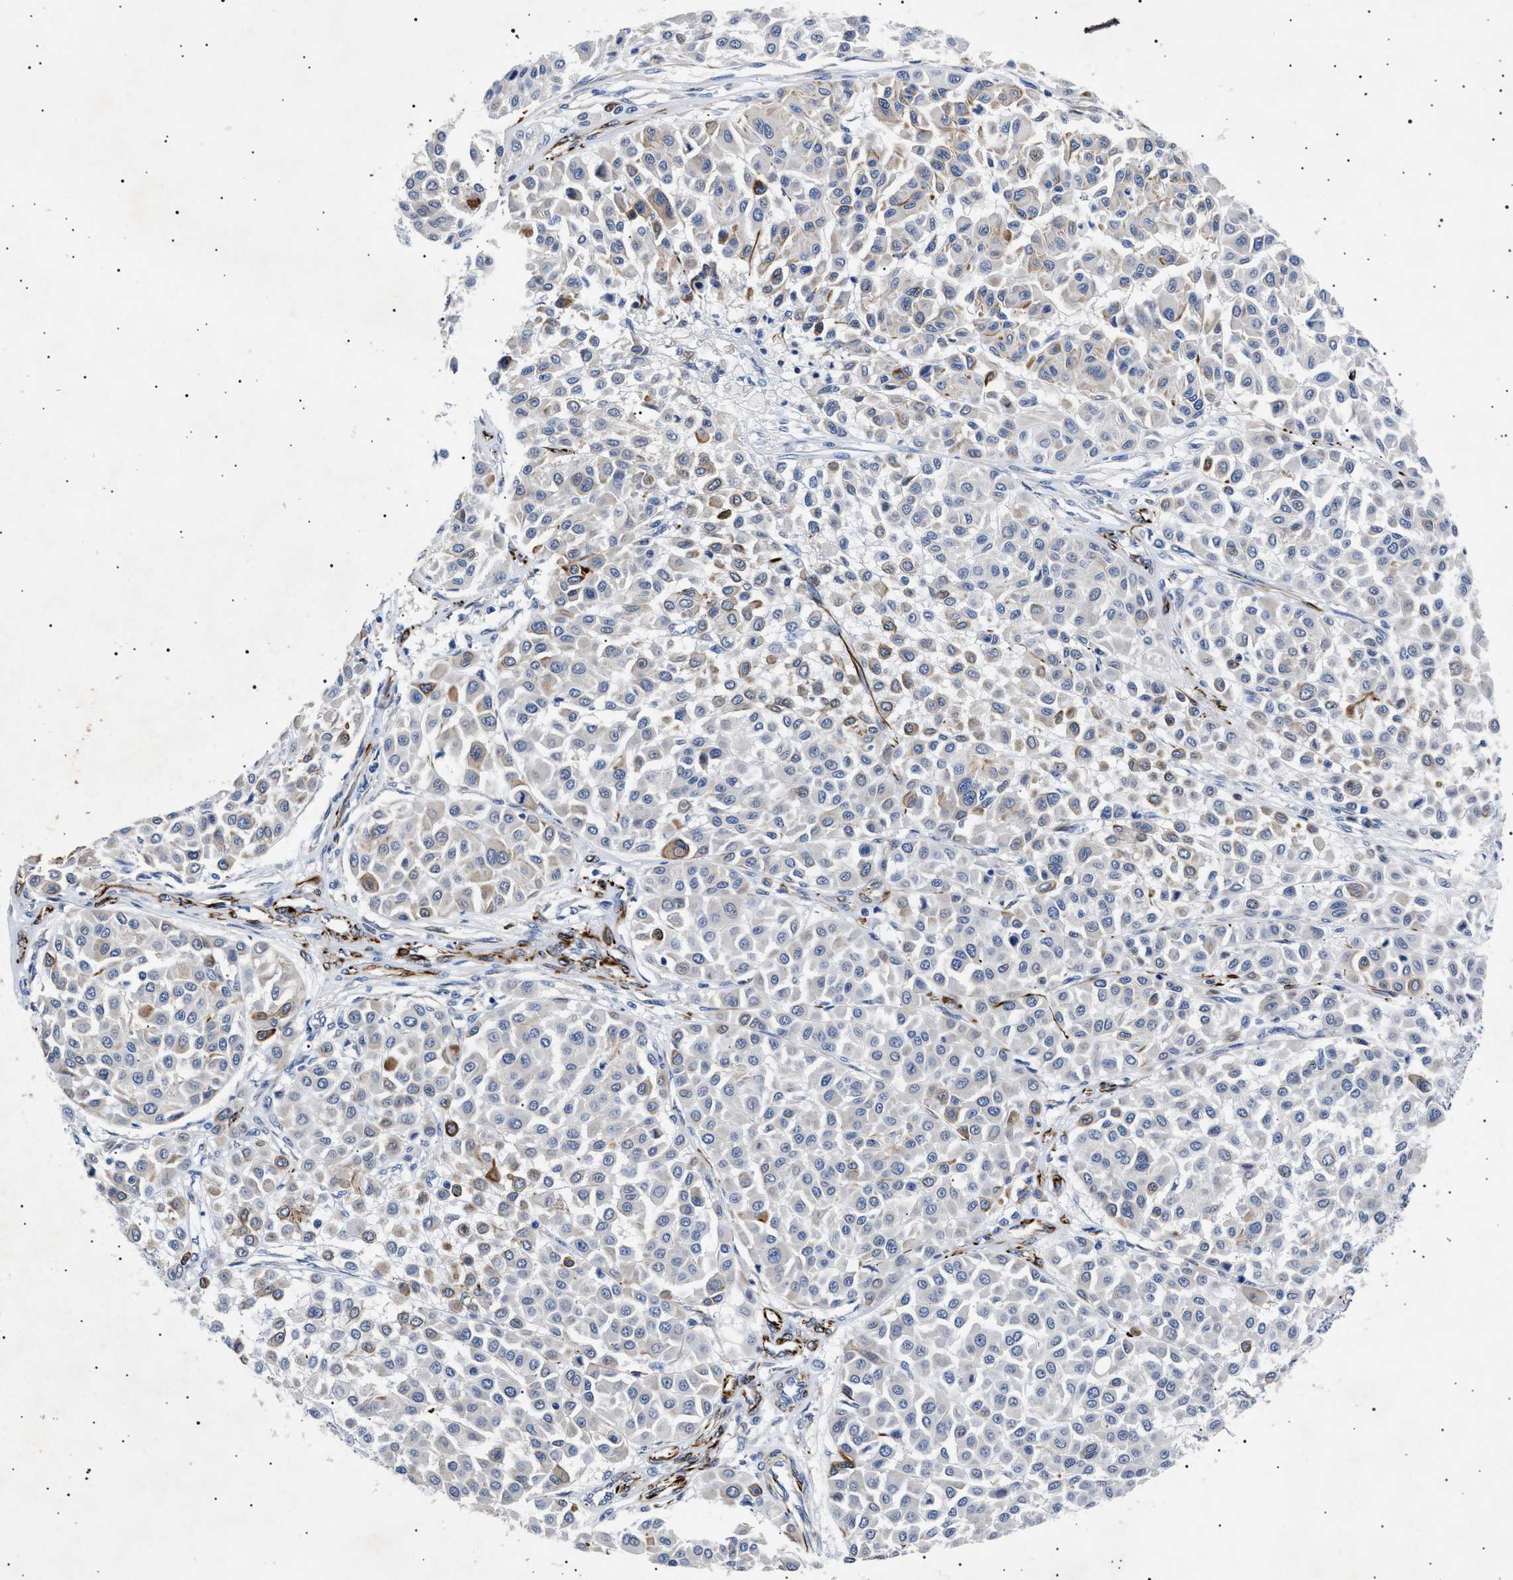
{"staining": {"intensity": "negative", "quantity": "none", "location": "none"}, "tissue": "melanoma", "cell_type": "Tumor cells", "image_type": "cancer", "snomed": [{"axis": "morphology", "description": "Malignant melanoma, Metastatic site"}, {"axis": "topography", "description": "Soft tissue"}], "caption": "The IHC photomicrograph has no significant positivity in tumor cells of melanoma tissue.", "gene": "OLFML2A", "patient": {"sex": "male", "age": 41}}